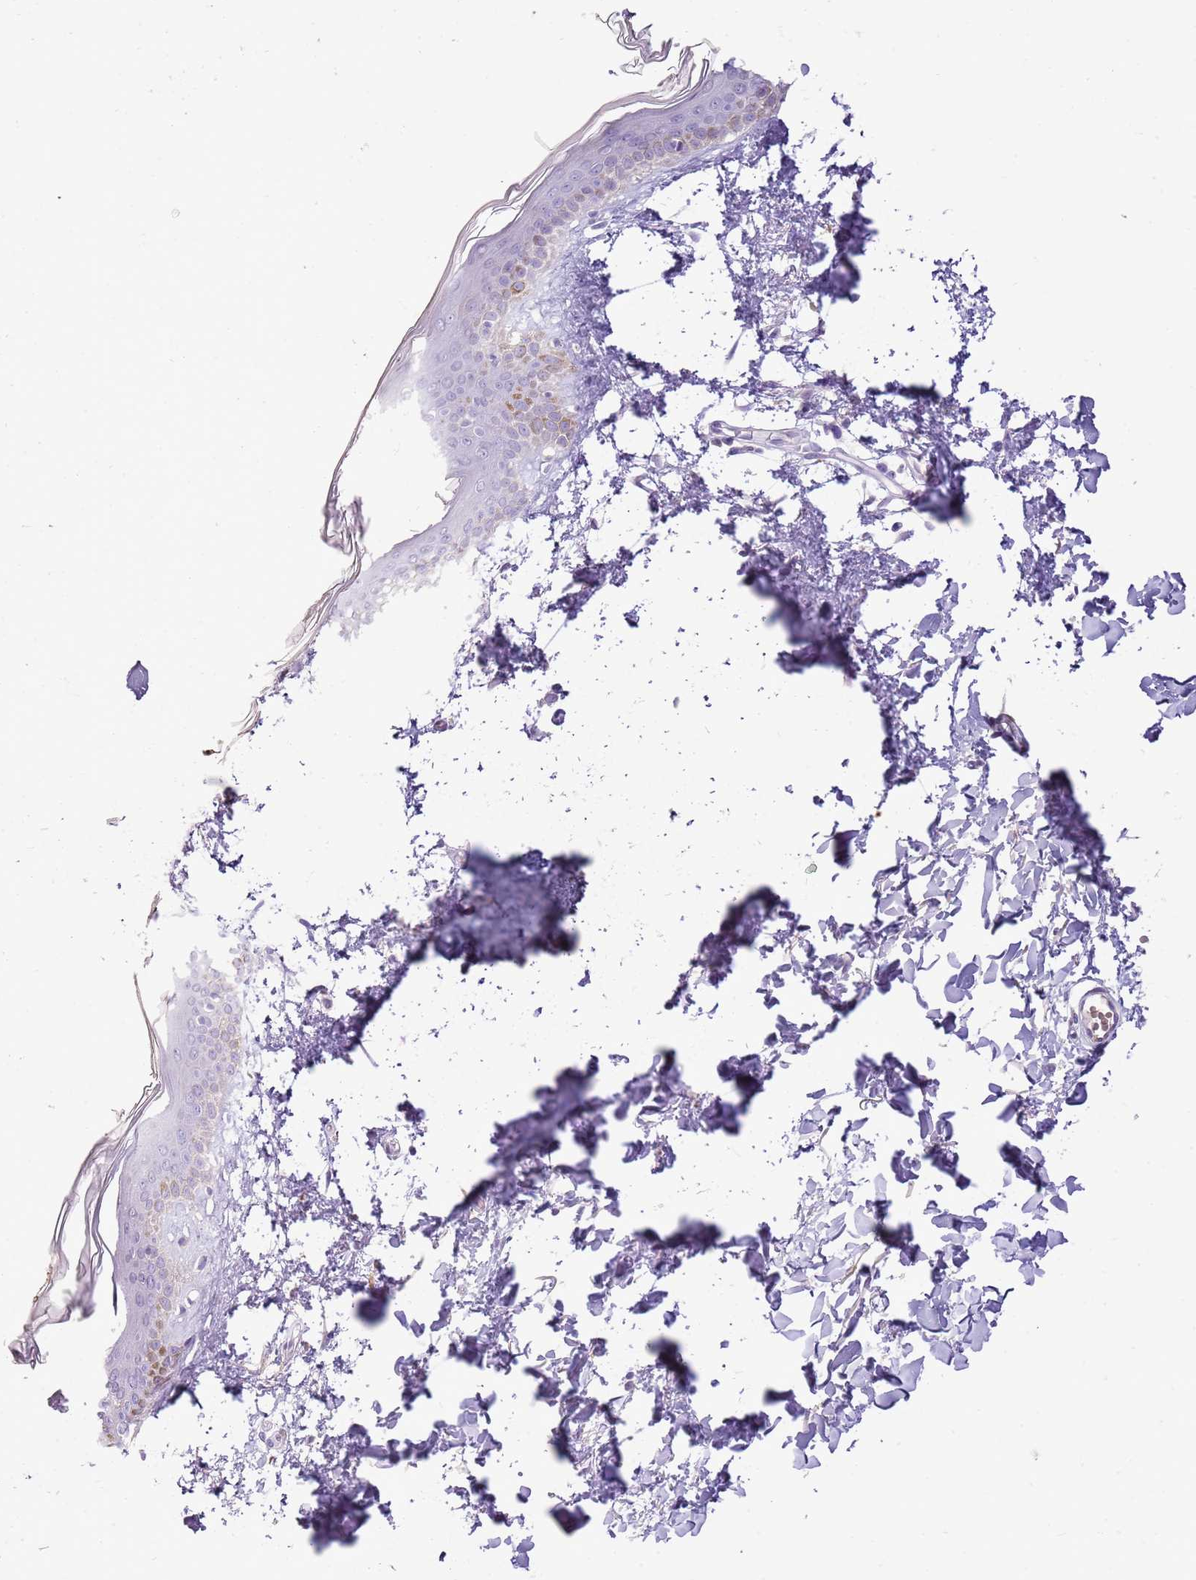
{"staining": {"intensity": "negative", "quantity": "none", "location": "none"}, "tissue": "skin", "cell_type": "Fibroblasts", "image_type": "normal", "snomed": [{"axis": "morphology", "description": "Normal tissue, NOS"}, {"axis": "topography", "description": "Skin"}], "caption": "This image is of normal skin stained with immunohistochemistry (IHC) to label a protein in brown with the nuclei are counter-stained blue. There is no positivity in fibroblasts.", "gene": "SCAMP5", "patient": {"sex": "female", "age": 58}}